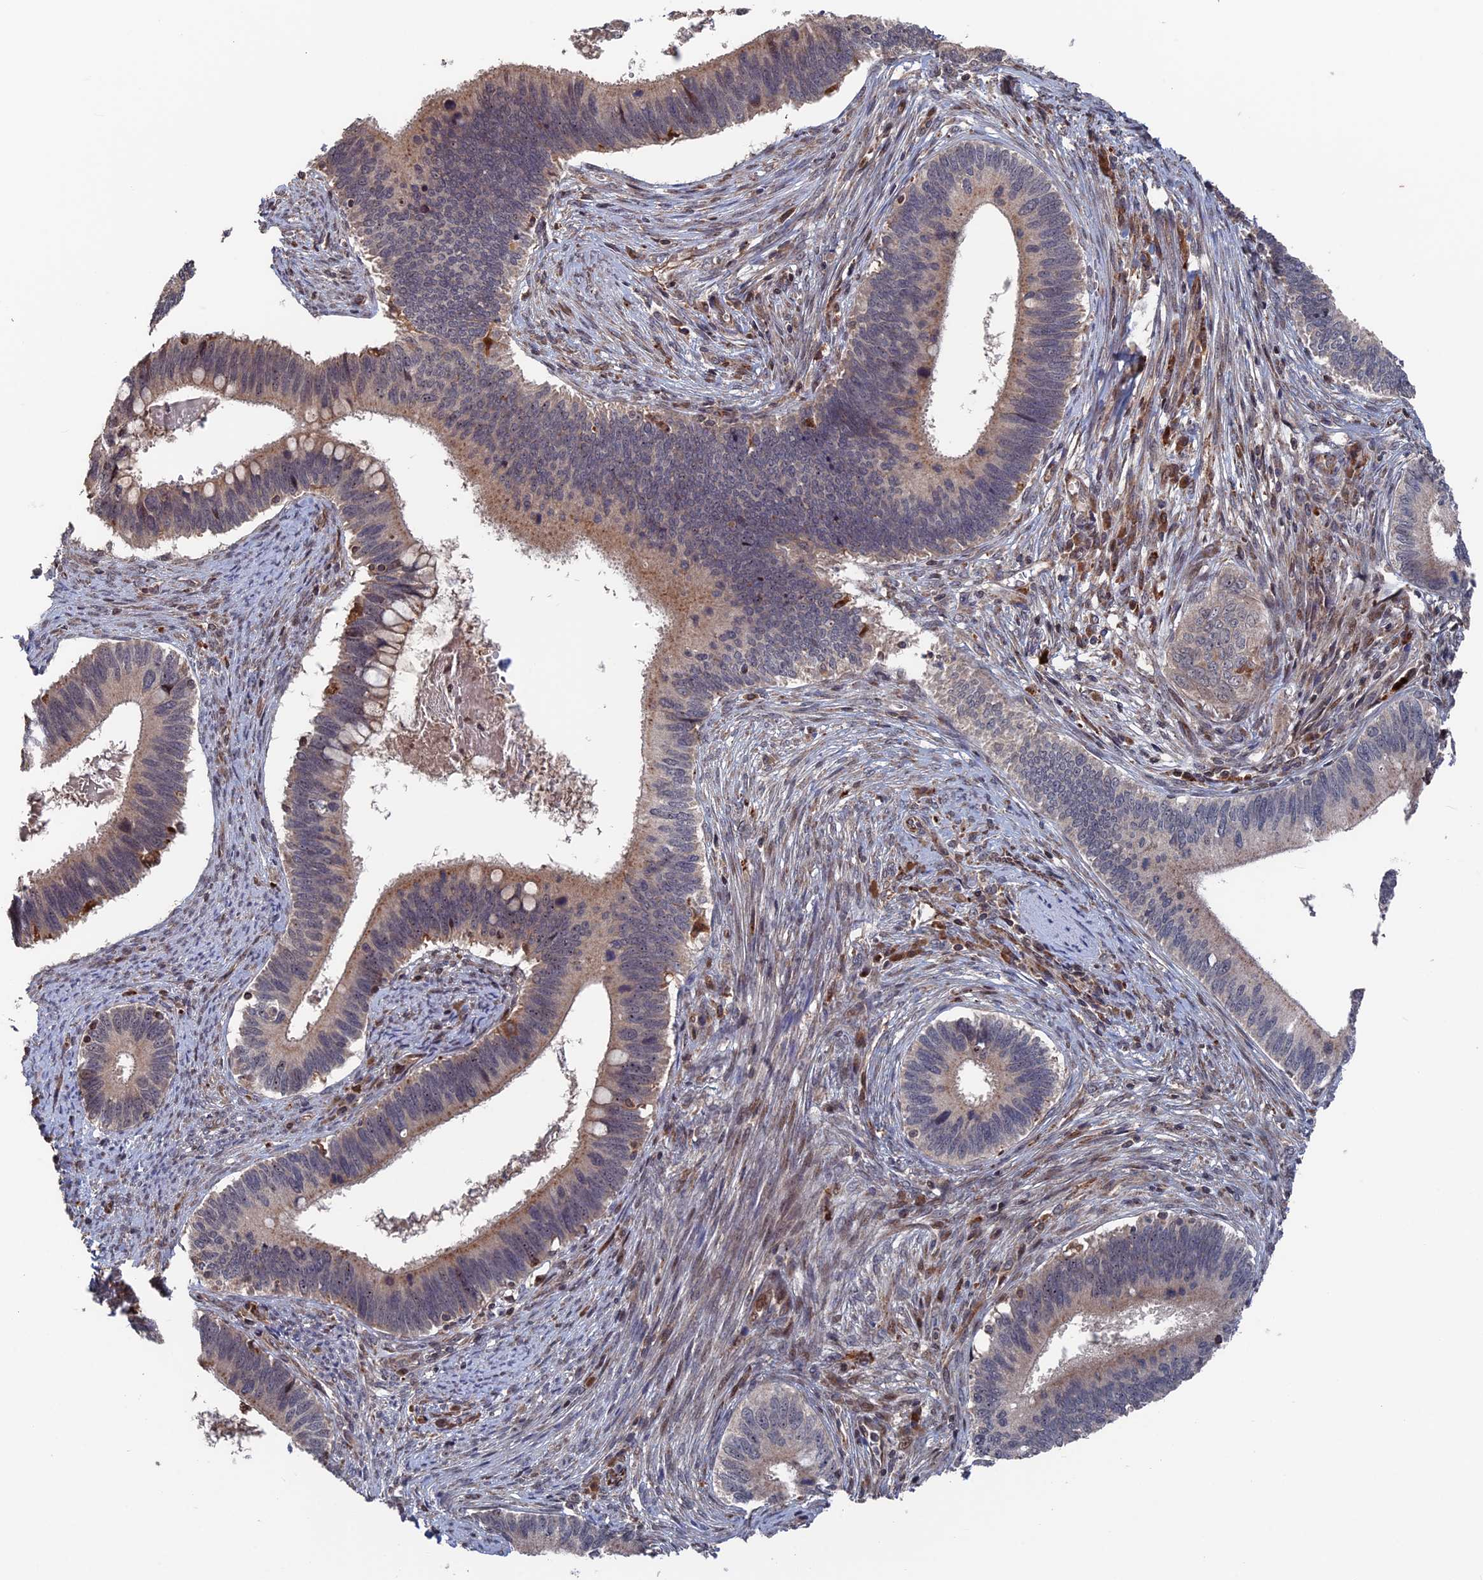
{"staining": {"intensity": "weak", "quantity": "<25%", "location": "cytoplasmic/membranous"}, "tissue": "cervical cancer", "cell_type": "Tumor cells", "image_type": "cancer", "snomed": [{"axis": "morphology", "description": "Adenocarcinoma, NOS"}, {"axis": "topography", "description": "Cervix"}], "caption": "The image exhibits no staining of tumor cells in cervical adenocarcinoma.", "gene": "PLA2G15", "patient": {"sex": "female", "age": 42}}